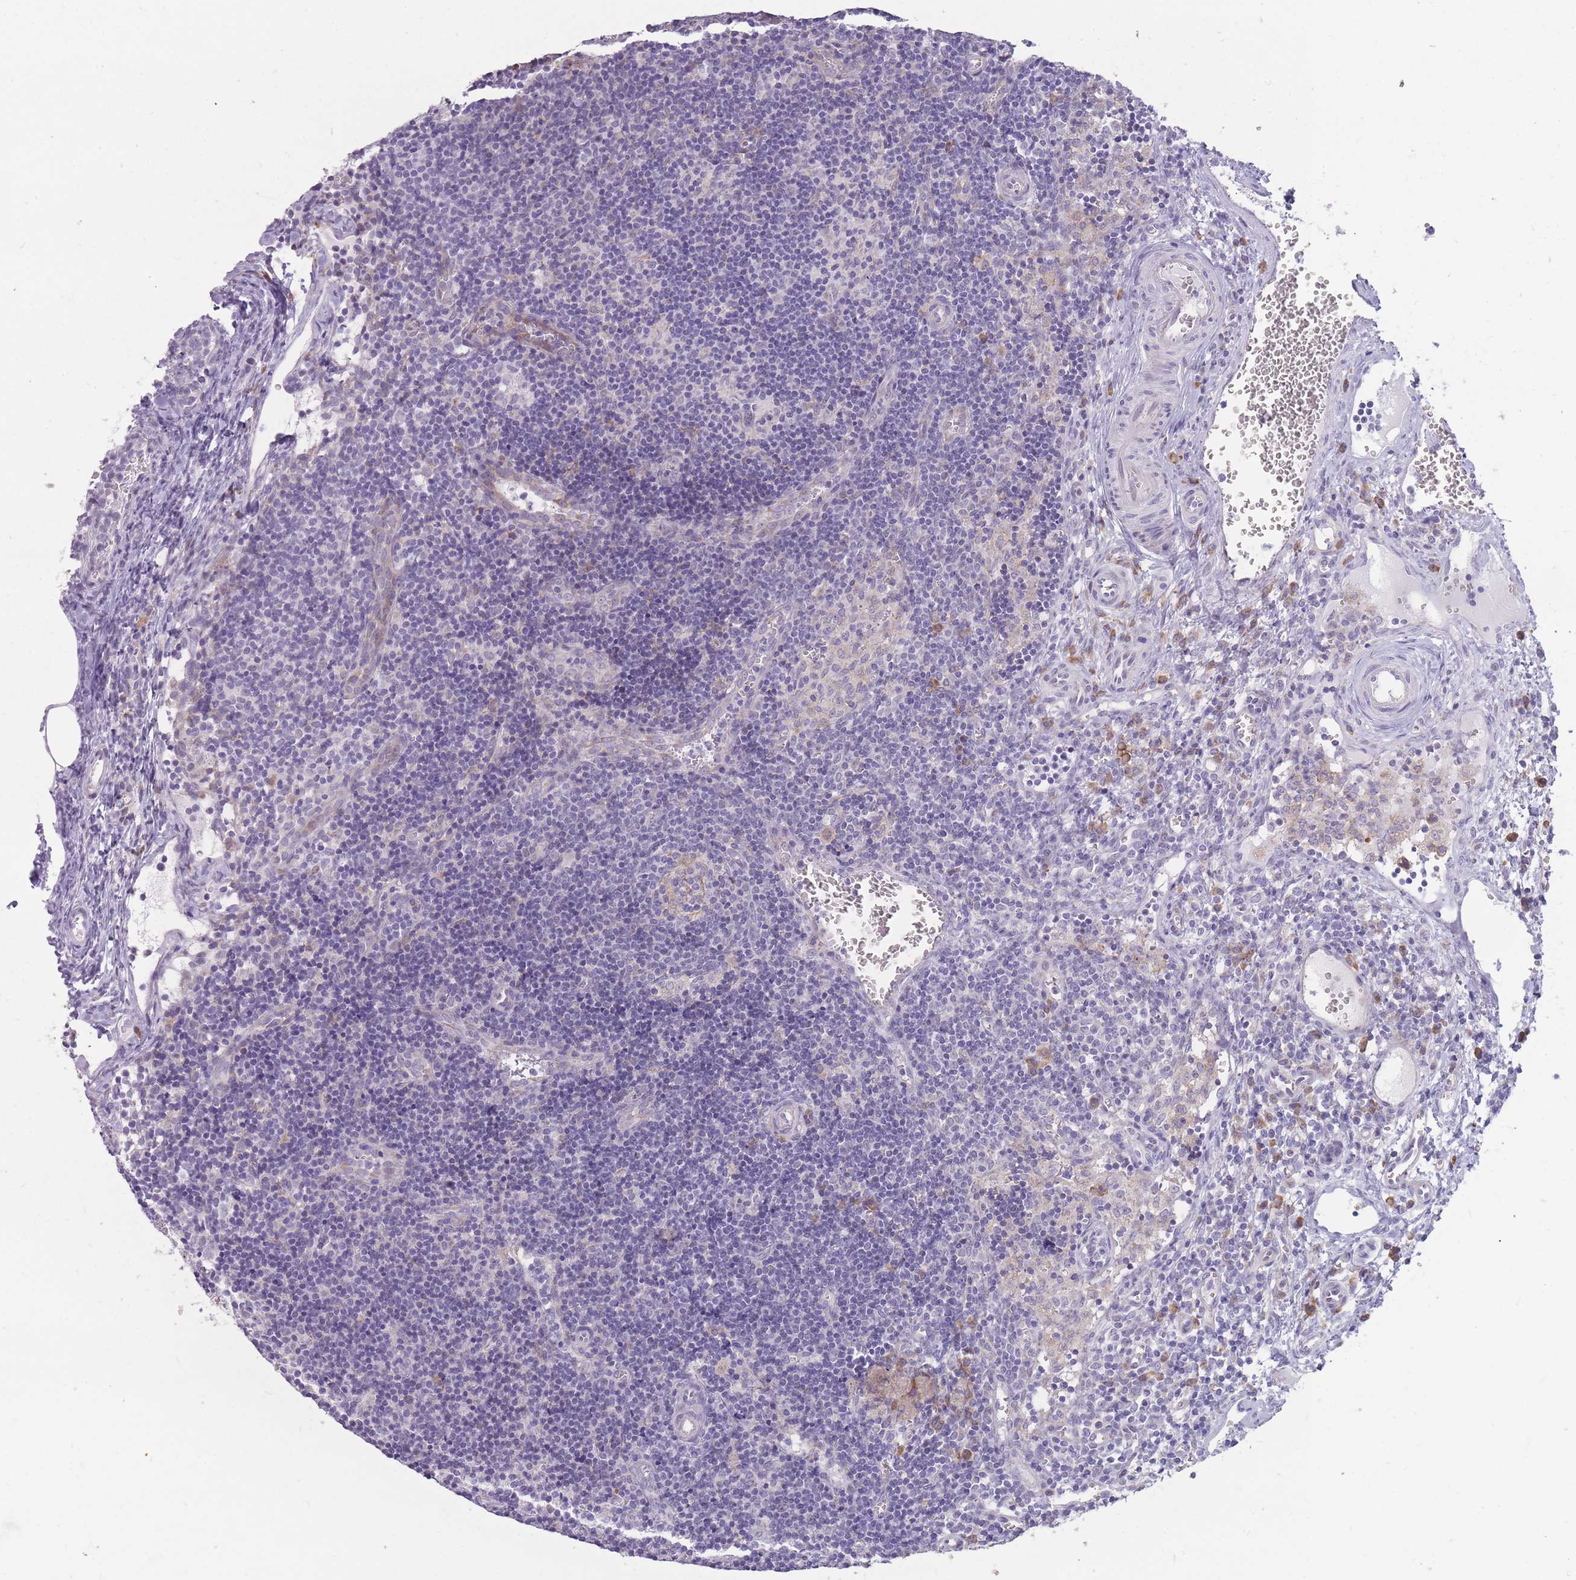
{"staining": {"intensity": "weak", "quantity": "25%-75%", "location": "cytoplasmic/membranous"}, "tissue": "lymph node", "cell_type": "Germinal center cells", "image_type": "normal", "snomed": [{"axis": "morphology", "description": "Normal tissue, NOS"}, {"axis": "topography", "description": "Lymph node"}], "caption": "This micrograph shows immunohistochemistry (IHC) staining of normal human lymph node, with low weak cytoplasmic/membranous expression in approximately 25%-75% of germinal center cells.", "gene": "TRAPPC5", "patient": {"sex": "female", "age": 37}}